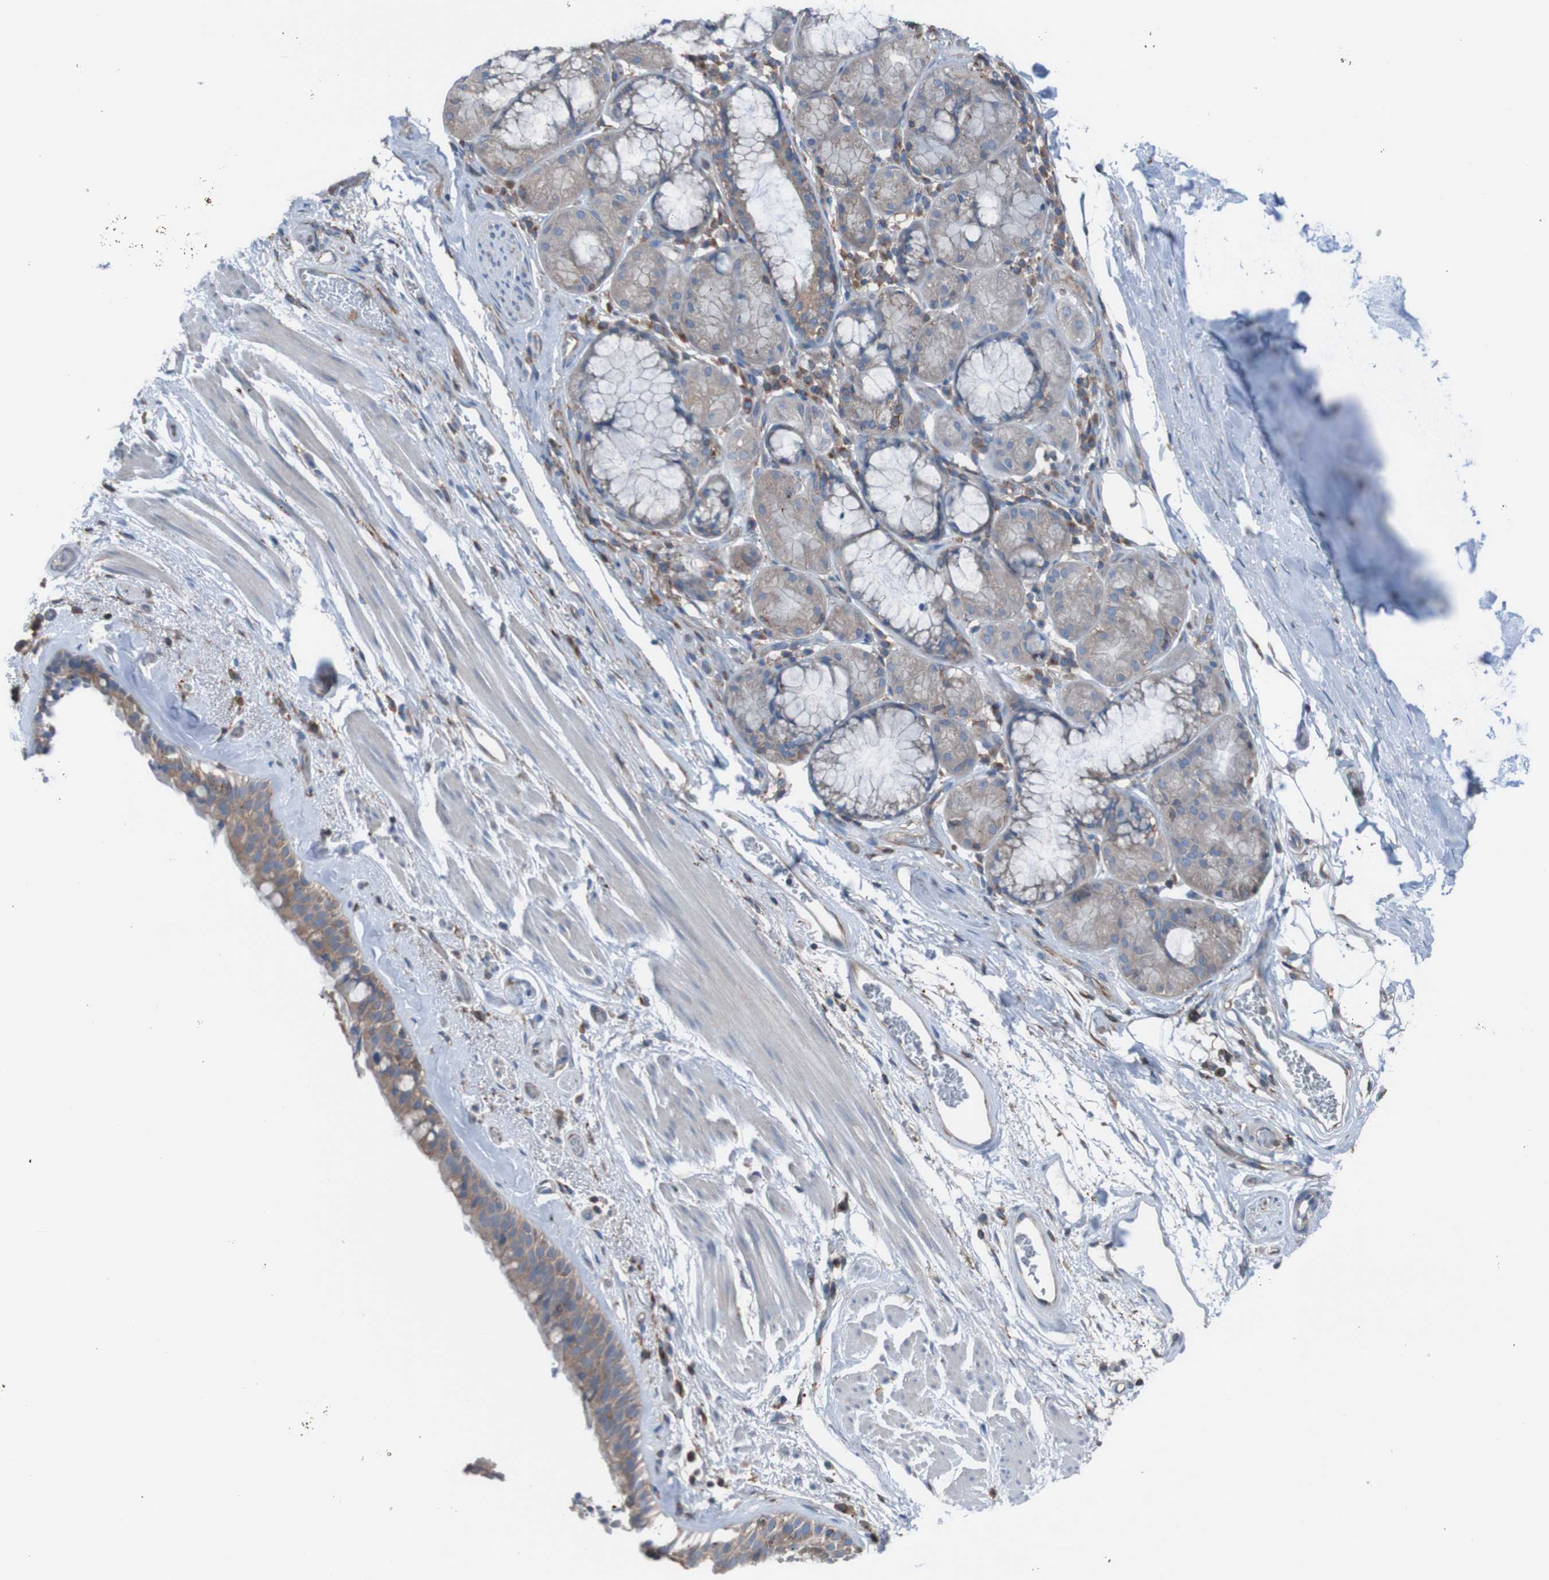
{"staining": {"intensity": "moderate", "quantity": ">75%", "location": "cytoplasmic/membranous"}, "tissue": "bronchus", "cell_type": "Respiratory epithelial cells", "image_type": "normal", "snomed": [{"axis": "morphology", "description": "Normal tissue, NOS"}, {"axis": "morphology", "description": "Adenocarcinoma, NOS"}, {"axis": "topography", "description": "Bronchus"}, {"axis": "topography", "description": "Lung"}], "caption": "A brown stain shows moderate cytoplasmic/membranous expression of a protein in respiratory epithelial cells of unremarkable human bronchus. Nuclei are stained in blue.", "gene": "MINAR1", "patient": {"sex": "female", "age": 54}}